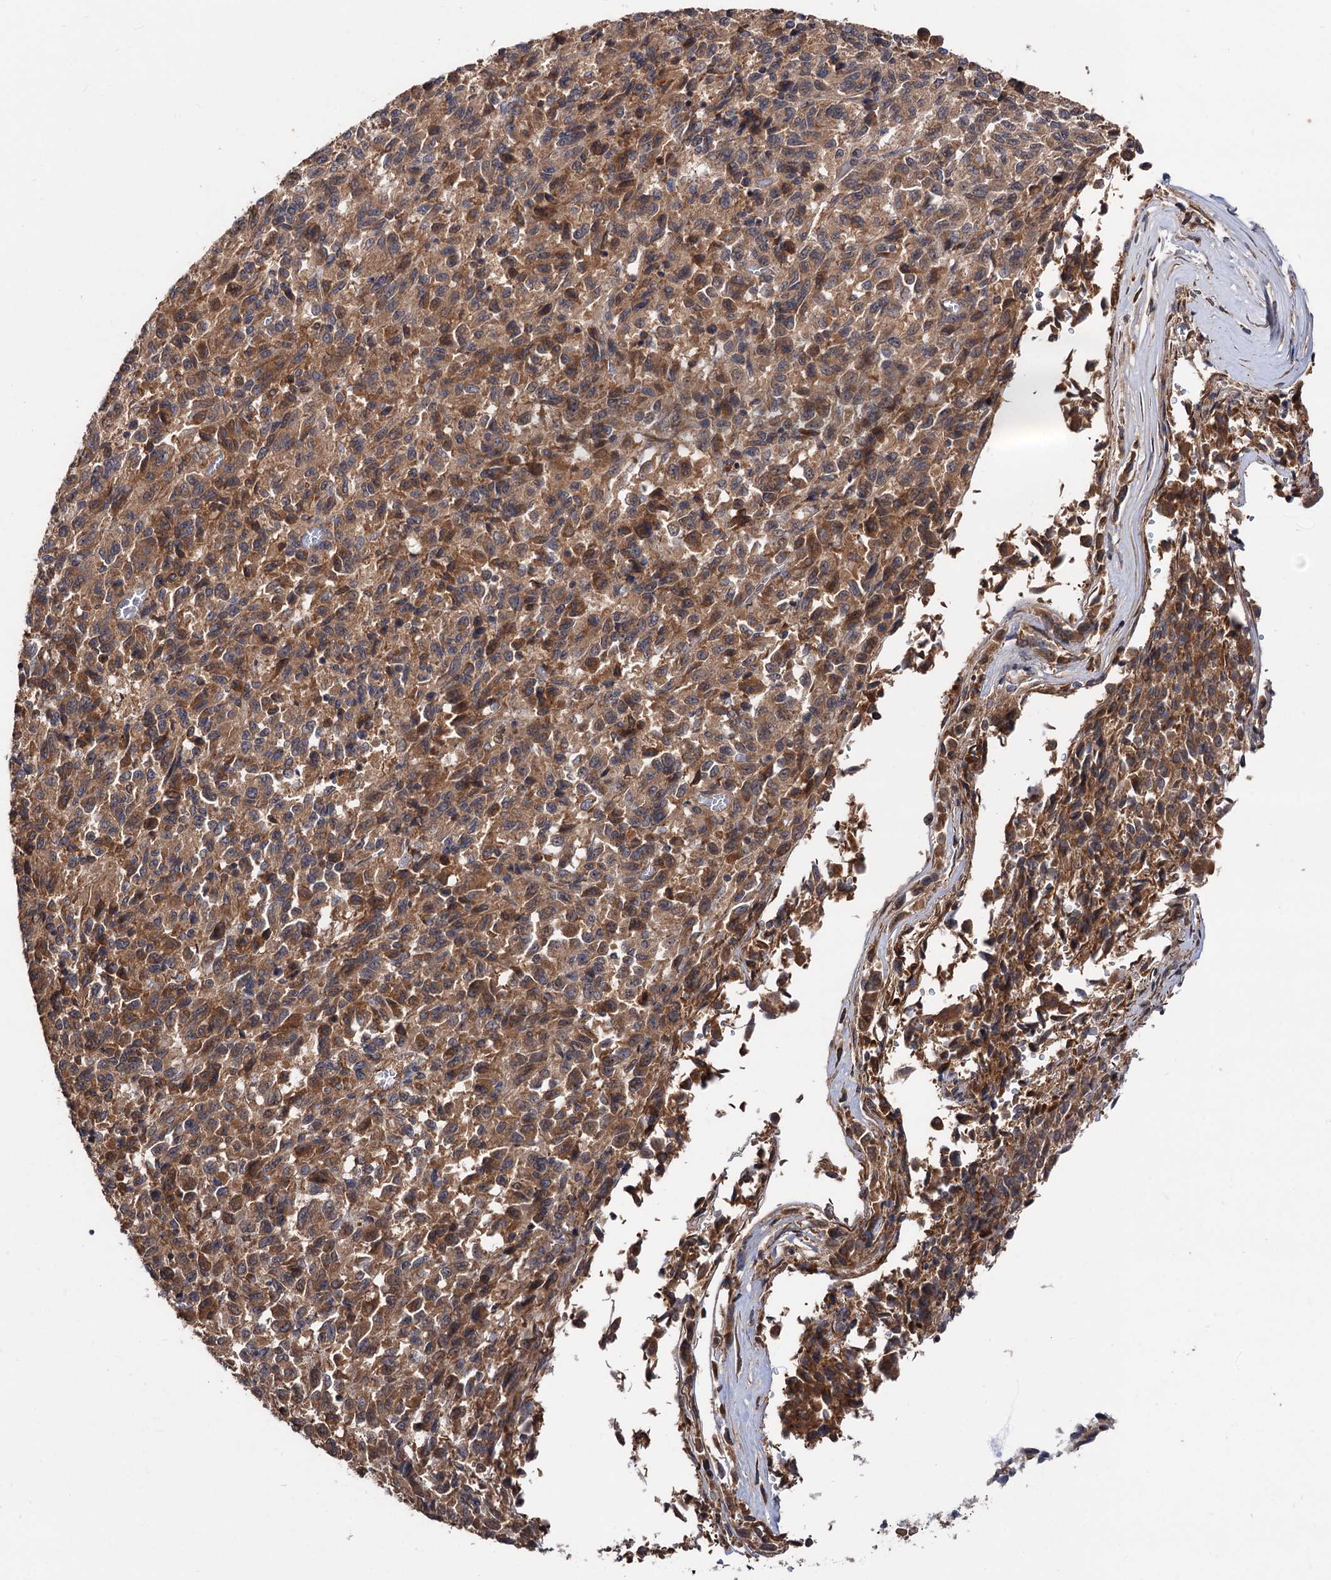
{"staining": {"intensity": "moderate", "quantity": ">75%", "location": "cytoplasmic/membranous"}, "tissue": "melanoma", "cell_type": "Tumor cells", "image_type": "cancer", "snomed": [{"axis": "morphology", "description": "Malignant melanoma, Metastatic site"}, {"axis": "topography", "description": "Lung"}], "caption": "Malignant melanoma (metastatic site) stained with a brown dye displays moderate cytoplasmic/membranous positive staining in approximately >75% of tumor cells.", "gene": "TEX9", "patient": {"sex": "male", "age": 64}}